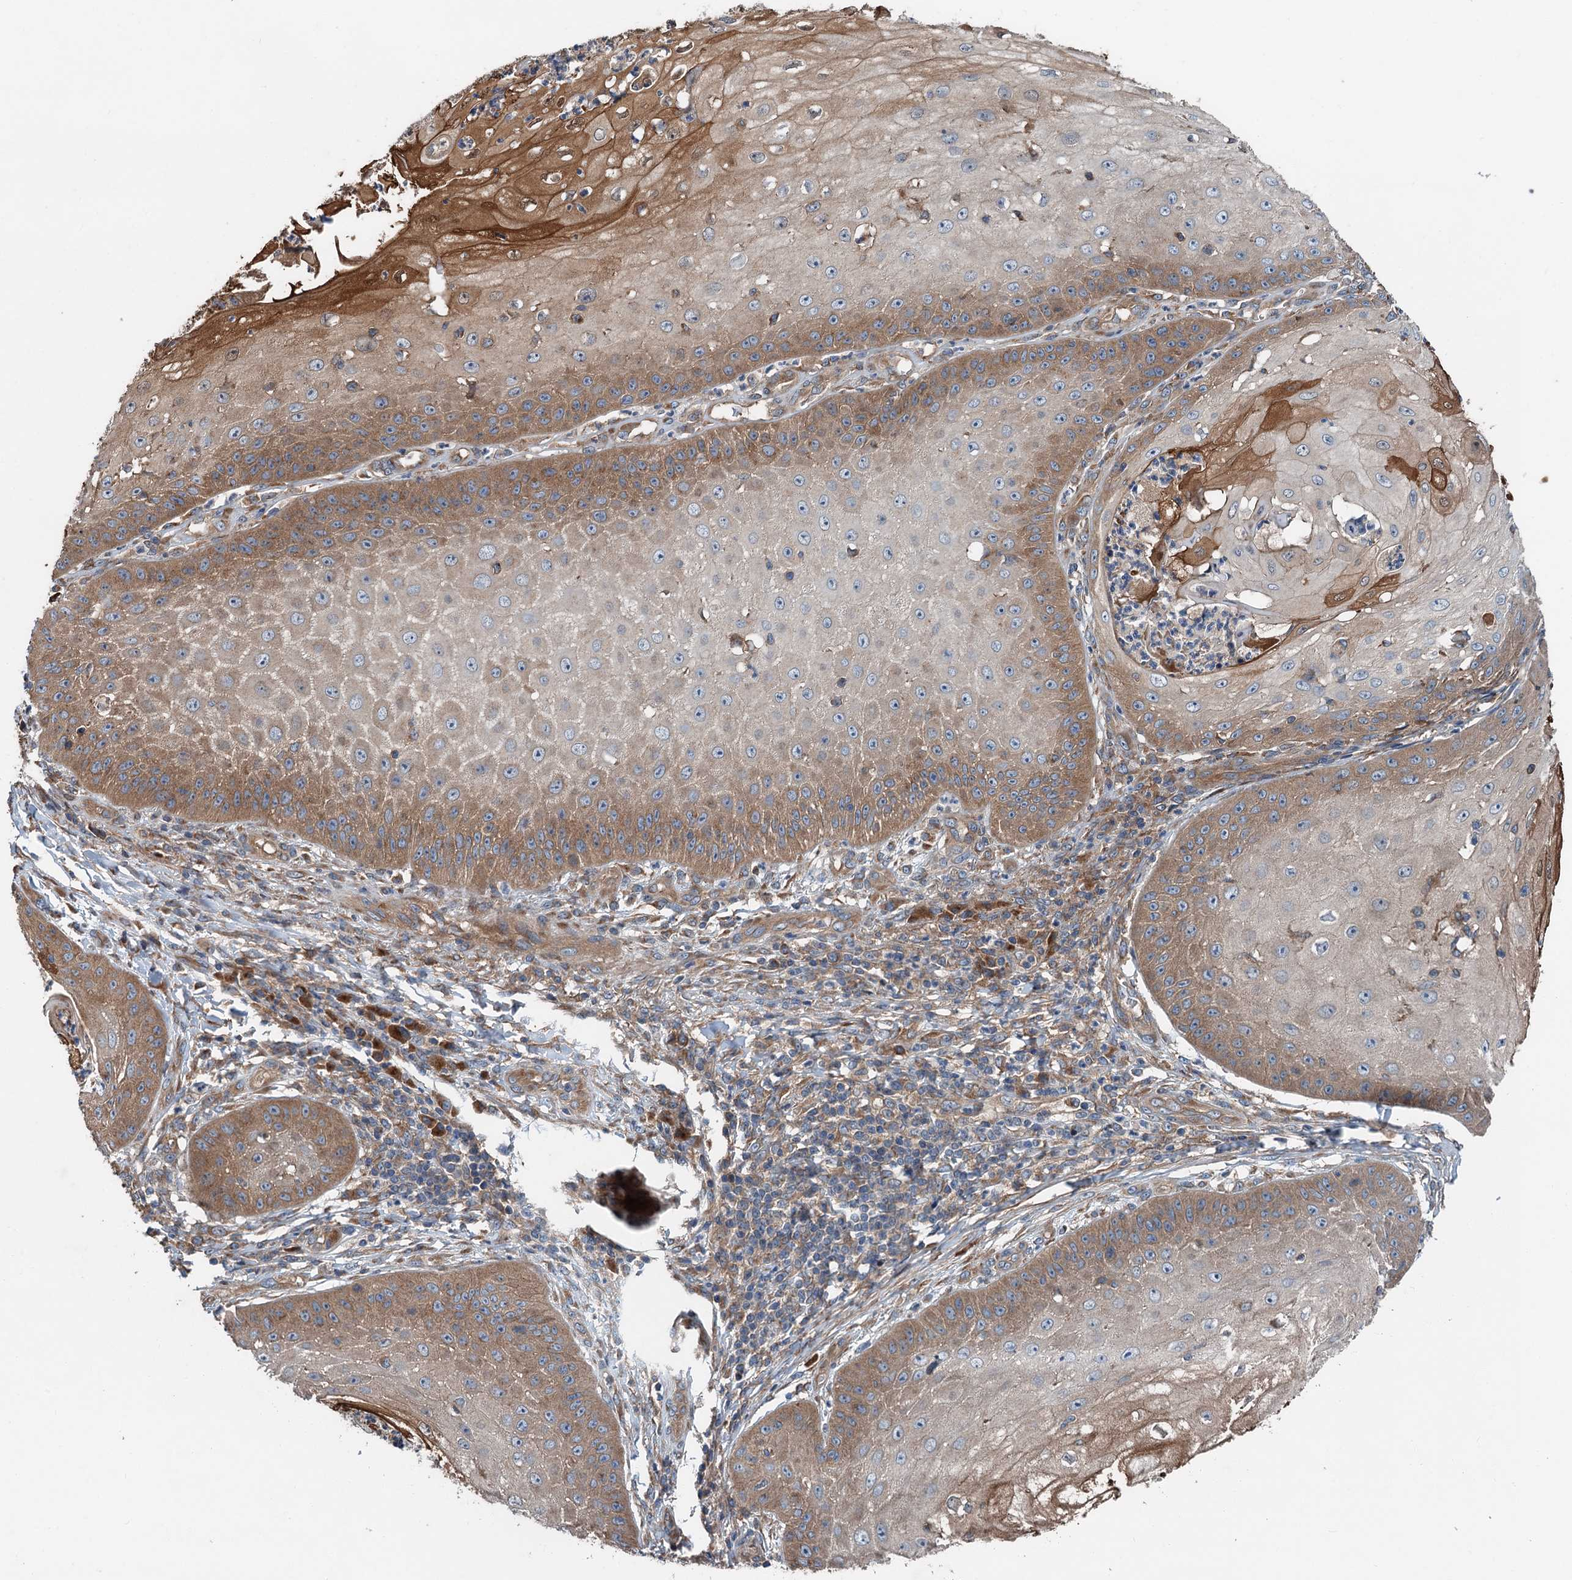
{"staining": {"intensity": "moderate", "quantity": "<25%", "location": "cytoplasmic/membranous"}, "tissue": "skin cancer", "cell_type": "Tumor cells", "image_type": "cancer", "snomed": [{"axis": "morphology", "description": "Squamous cell carcinoma, NOS"}, {"axis": "topography", "description": "Skin"}], "caption": "Protein staining shows moderate cytoplasmic/membranous positivity in approximately <25% of tumor cells in squamous cell carcinoma (skin). The staining is performed using DAB (3,3'-diaminobenzidine) brown chromogen to label protein expression. The nuclei are counter-stained blue using hematoxylin.", "gene": "COG3", "patient": {"sex": "male", "age": 70}}